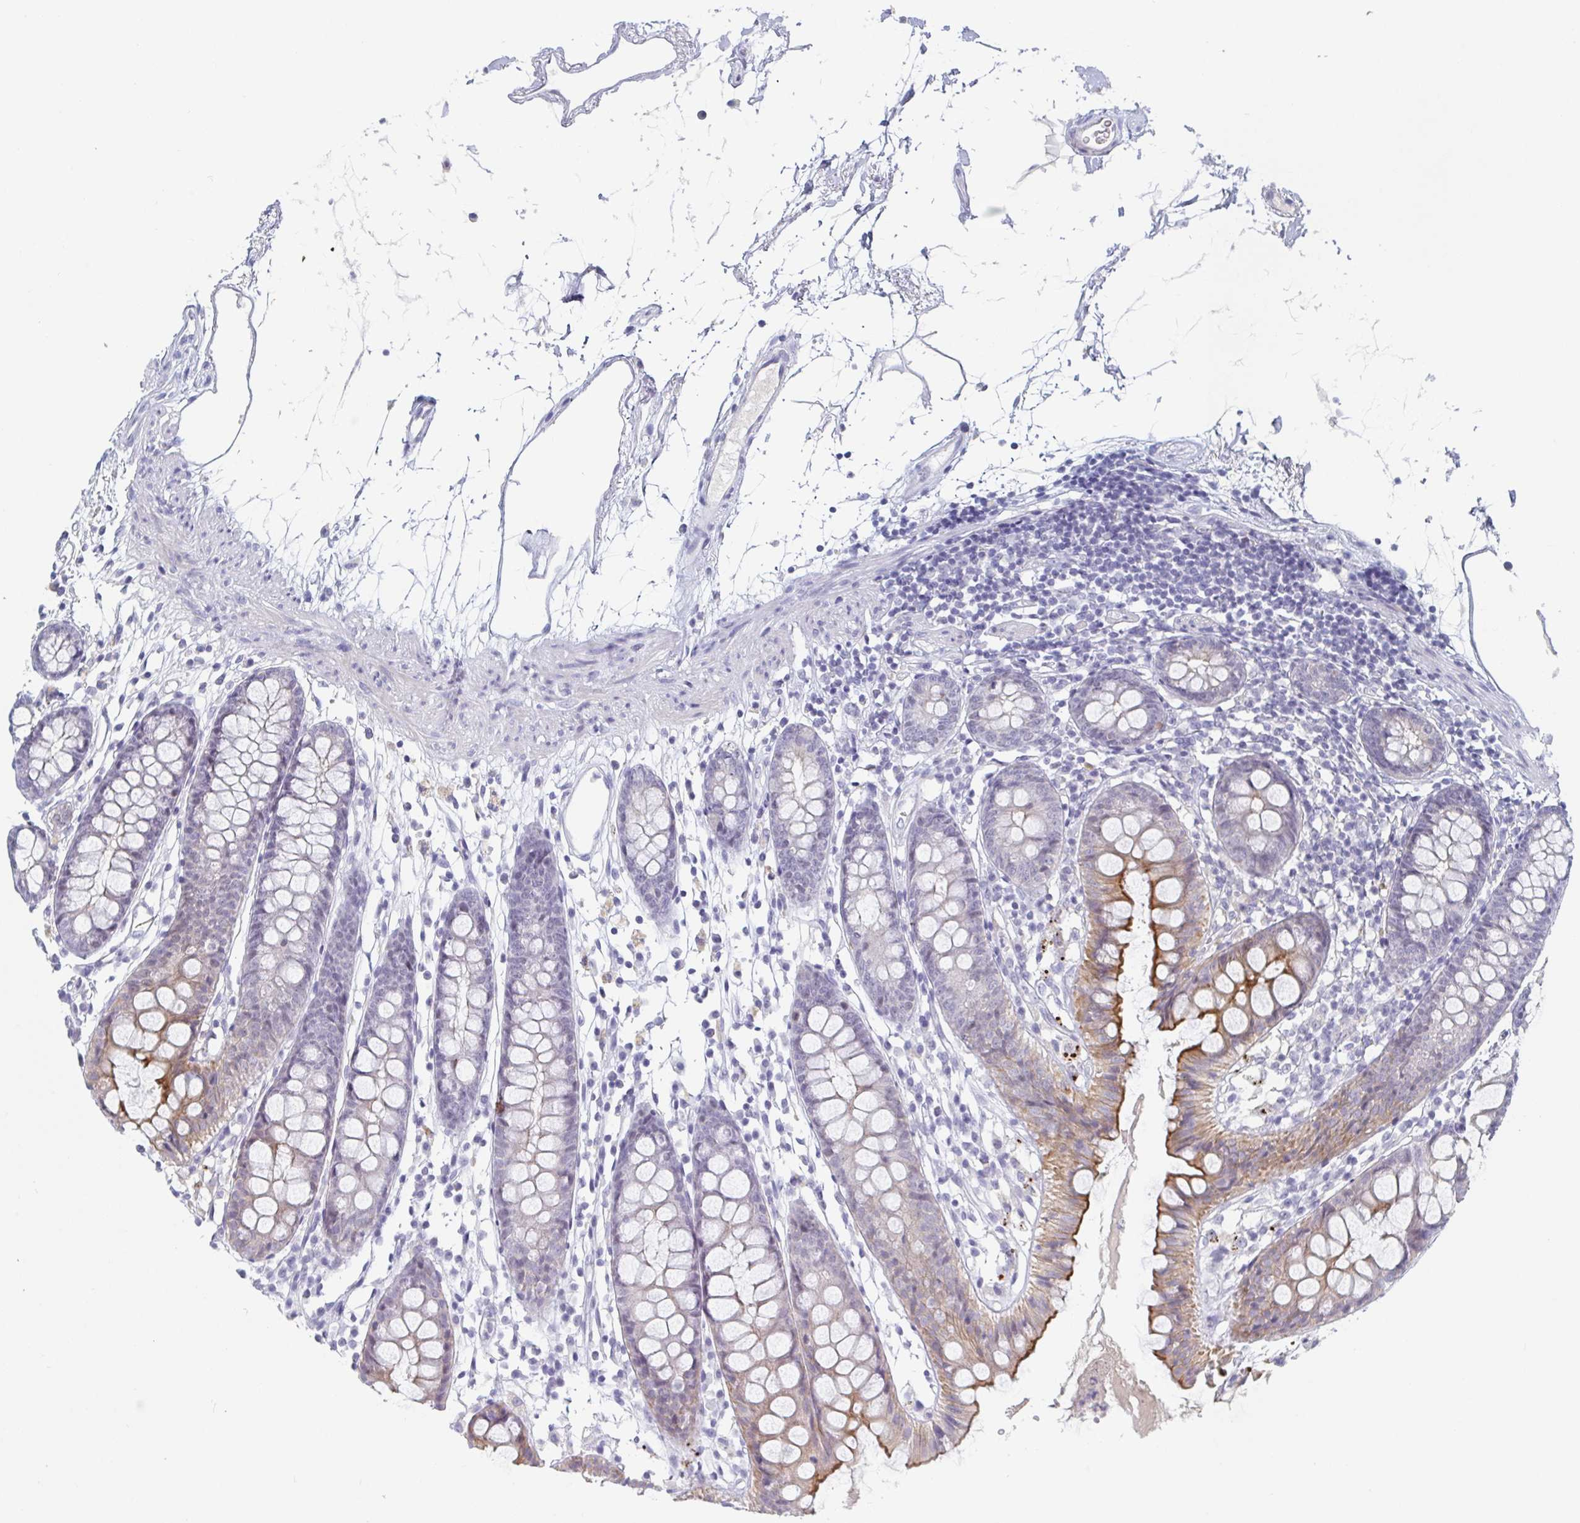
{"staining": {"intensity": "negative", "quantity": "none", "location": "none"}, "tissue": "colon", "cell_type": "Endothelial cells", "image_type": "normal", "snomed": [{"axis": "morphology", "description": "Normal tissue, NOS"}, {"axis": "topography", "description": "Colon"}], "caption": "Endothelial cells are negative for protein expression in unremarkable human colon. Nuclei are stained in blue.", "gene": "RHOV", "patient": {"sex": "female", "age": 84}}